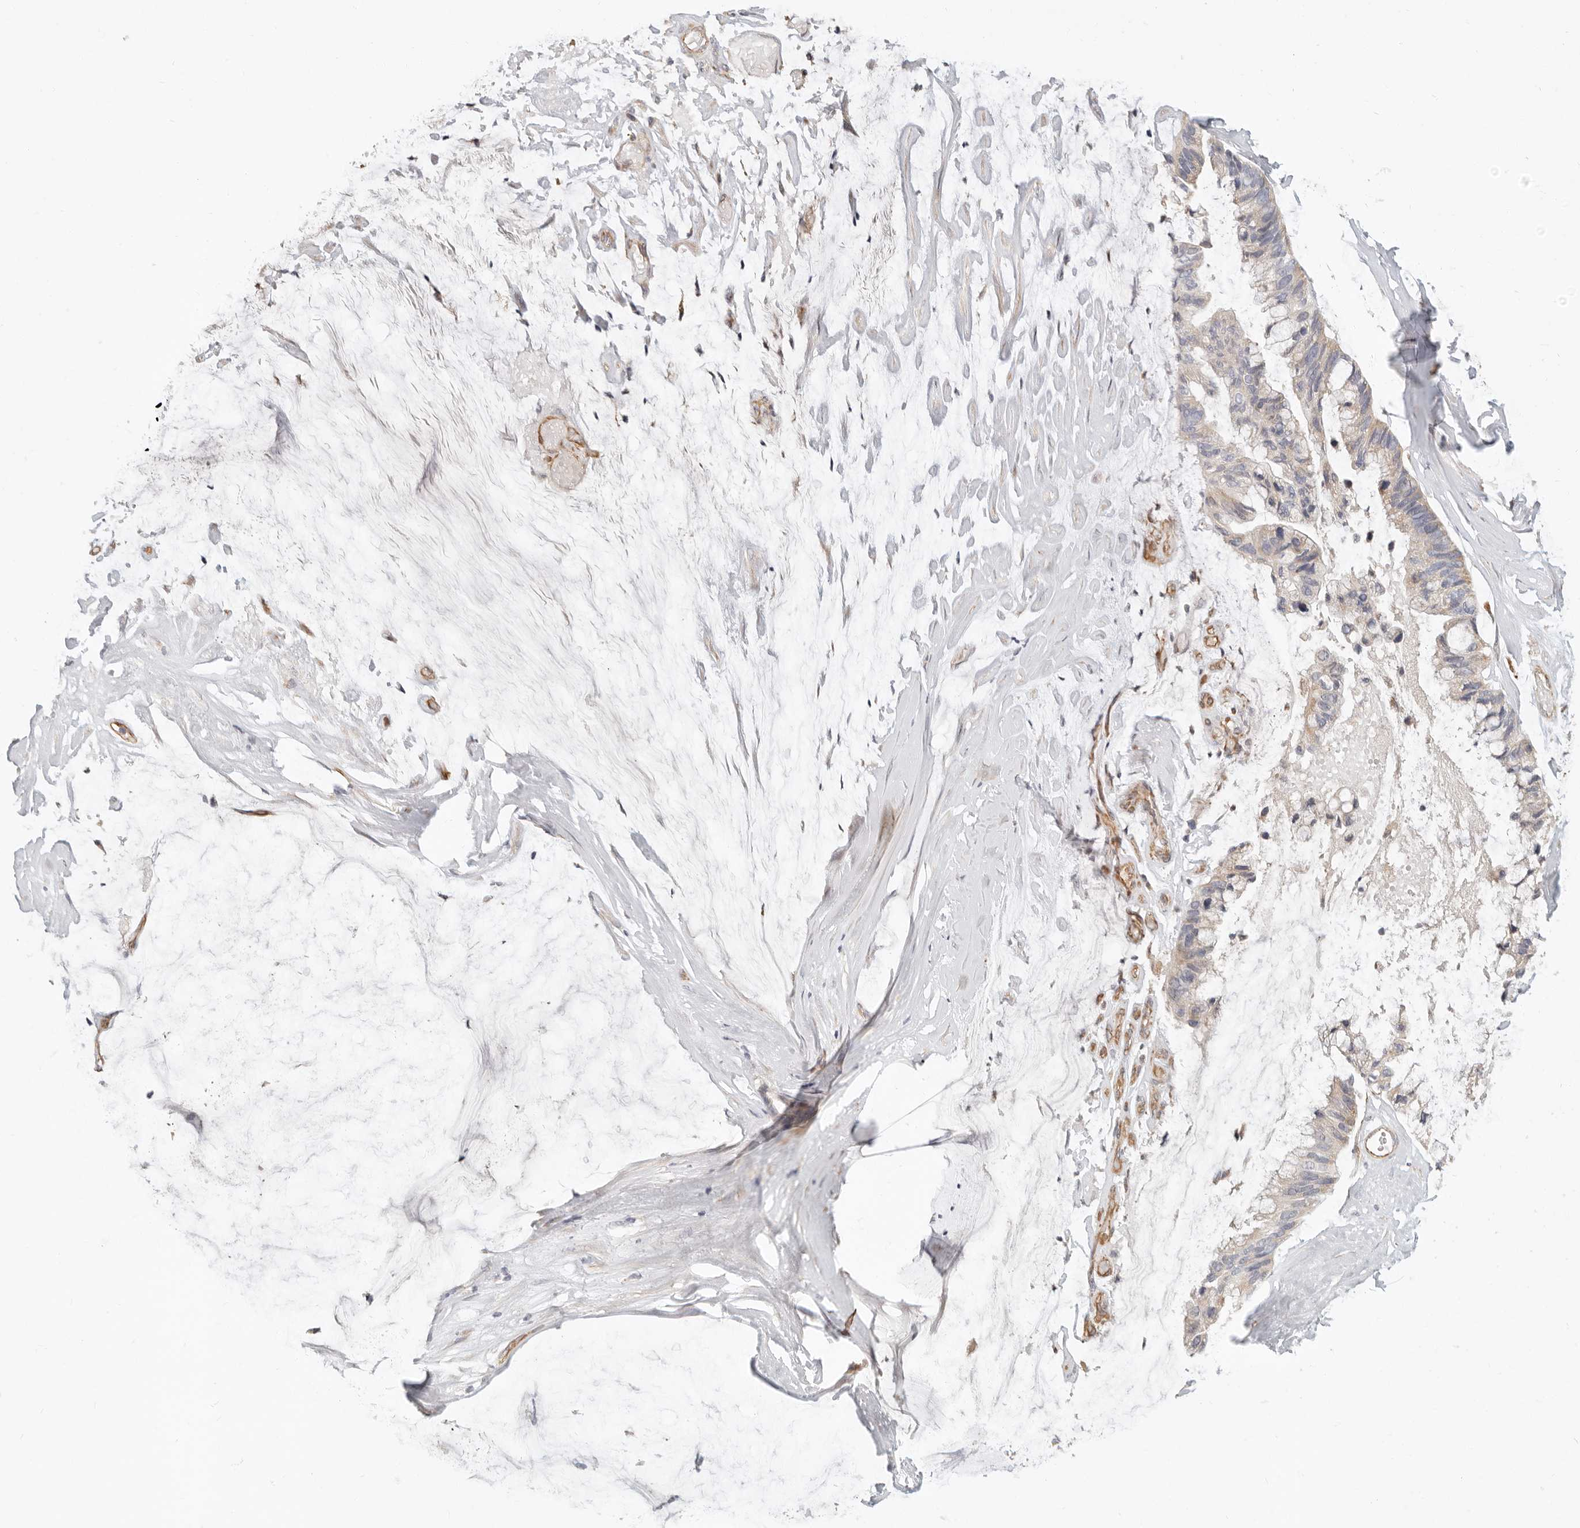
{"staining": {"intensity": "negative", "quantity": "none", "location": "none"}, "tissue": "ovarian cancer", "cell_type": "Tumor cells", "image_type": "cancer", "snomed": [{"axis": "morphology", "description": "Cystadenocarcinoma, mucinous, NOS"}, {"axis": "topography", "description": "Ovary"}], "caption": "The immunohistochemistry image has no significant expression in tumor cells of mucinous cystadenocarcinoma (ovarian) tissue. (DAB (3,3'-diaminobenzidine) IHC with hematoxylin counter stain).", "gene": "SPRING1", "patient": {"sex": "female", "age": 39}}